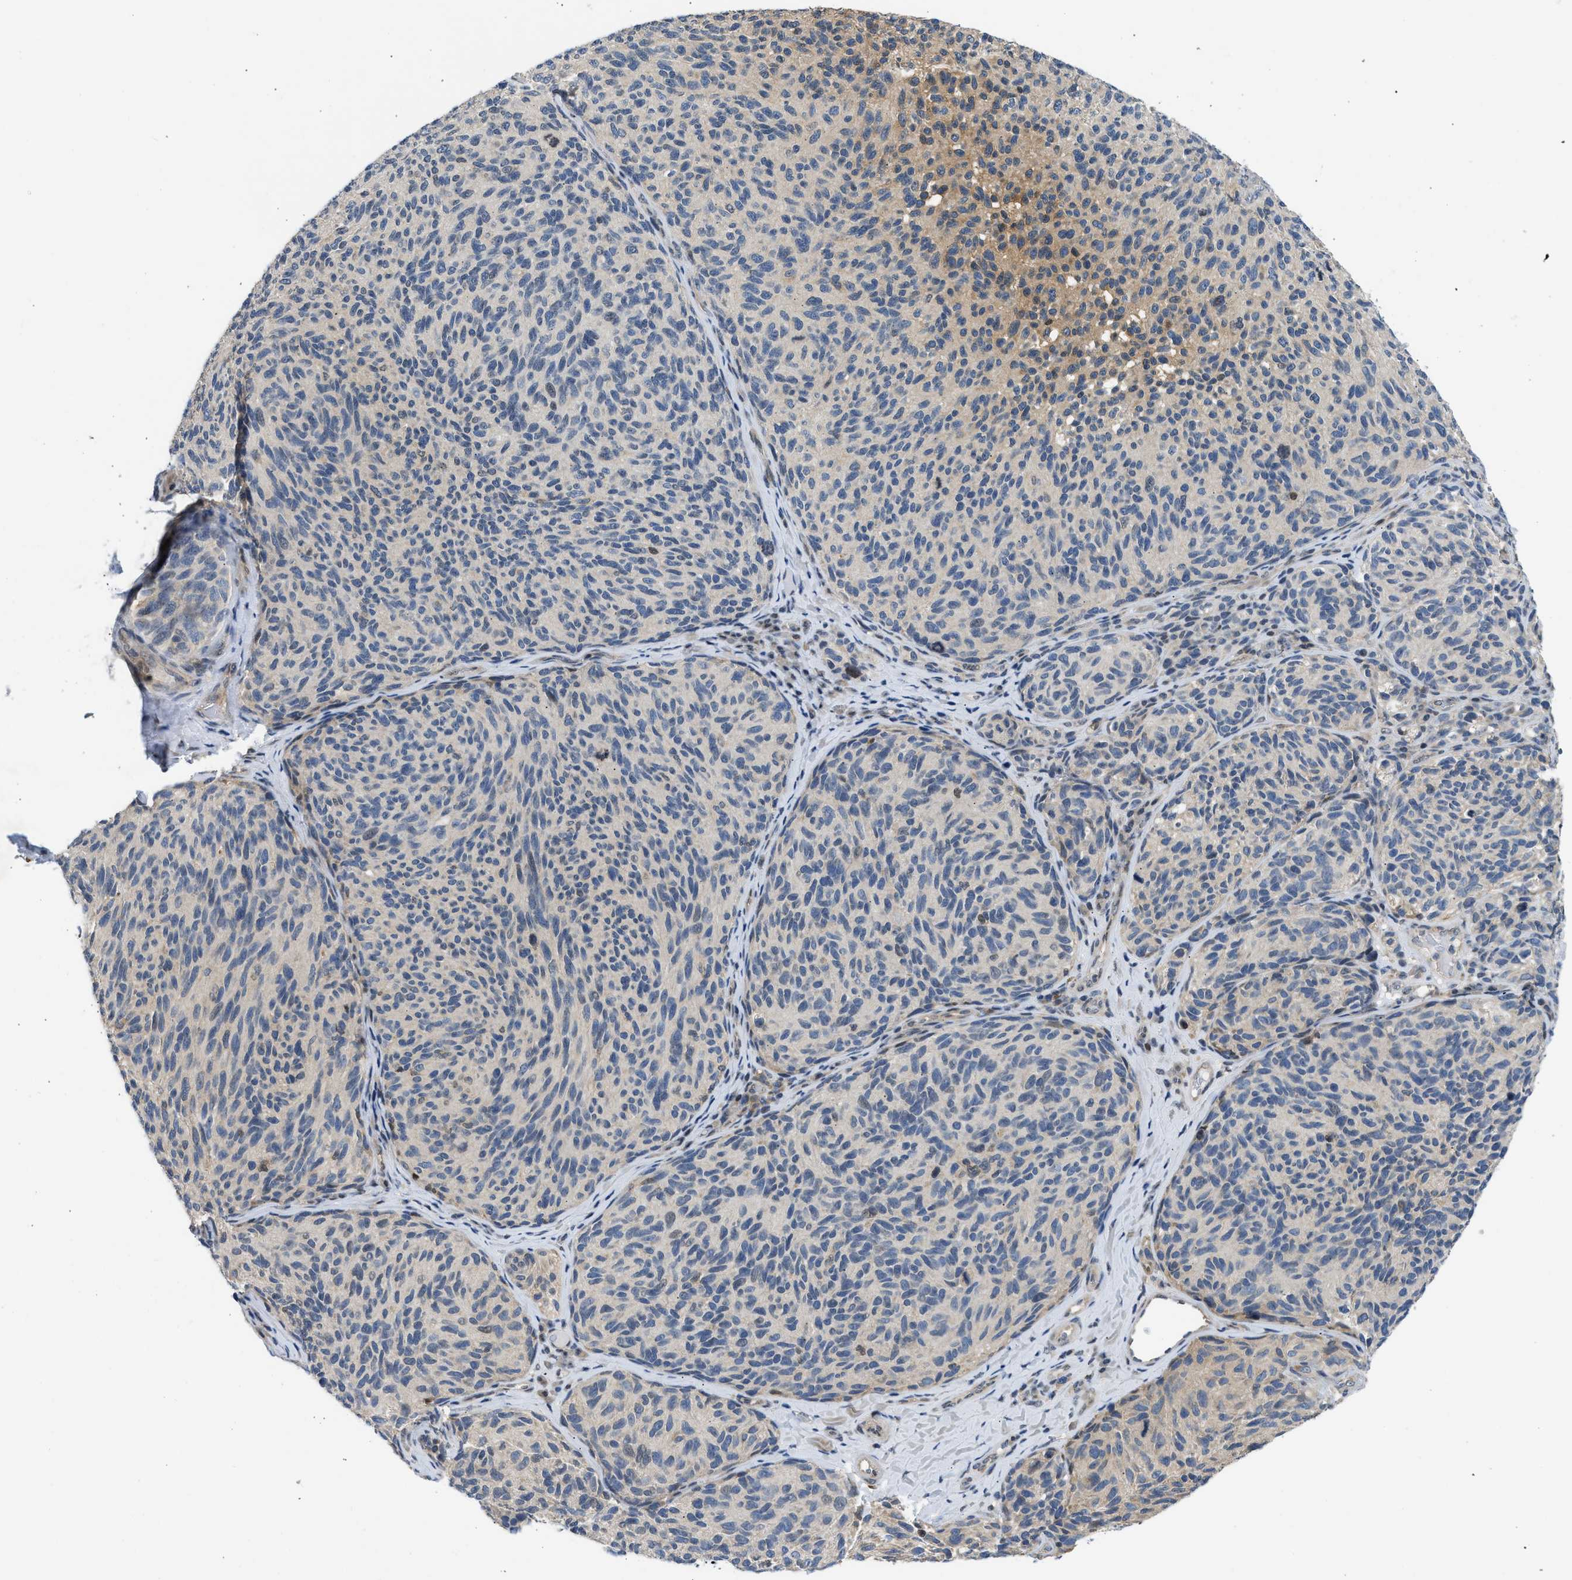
{"staining": {"intensity": "weak", "quantity": "<25%", "location": "cytoplasmic/membranous"}, "tissue": "melanoma", "cell_type": "Tumor cells", "image_type": "cancer", "snomed": [{"axis": "morphology", "description": "Malignant melanoma, NOS"}, {"axis": "topography", "description": "Skin"}], "caption": "Immunohistochemical staining of malignant melanoma exhibits no significant expression in tumor cells.", "gene": "OLIG3", "patient": {"sex": "female", "age": 73}}